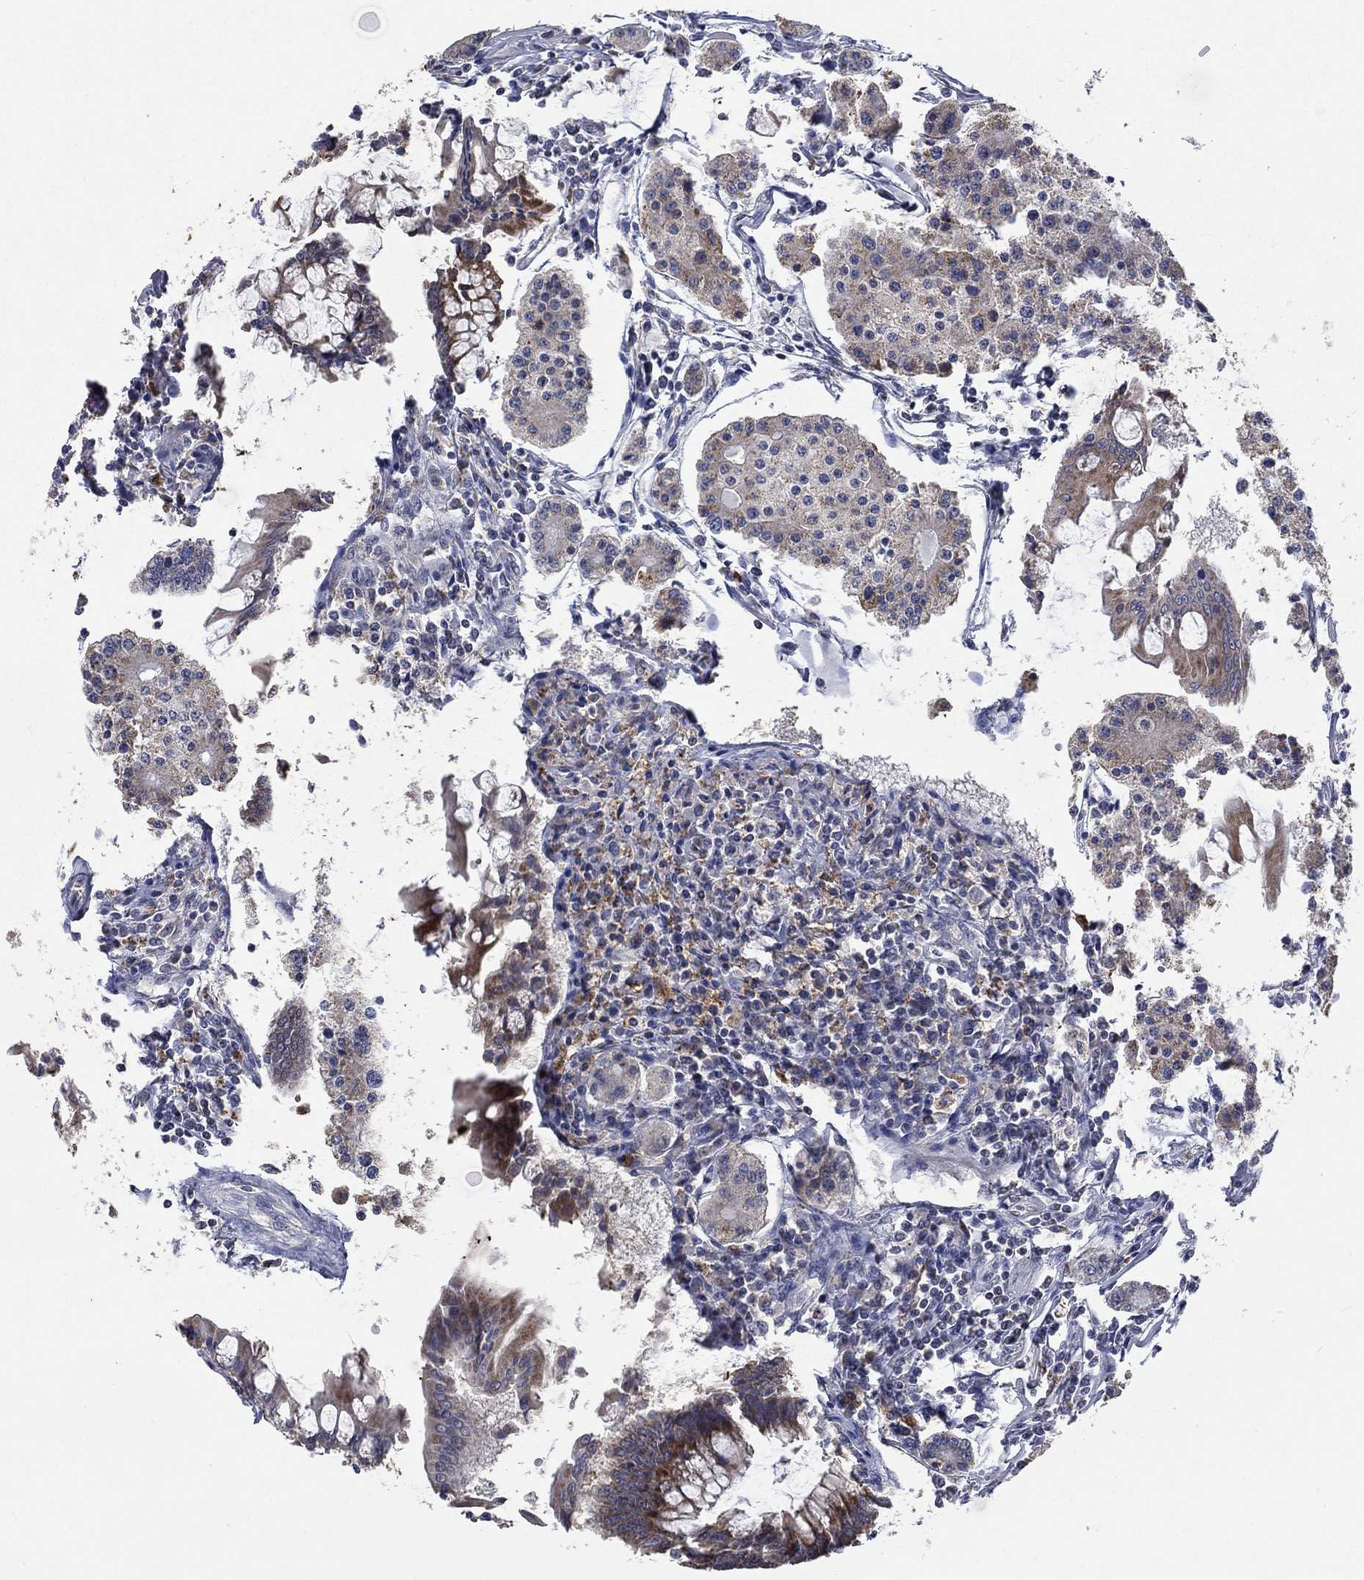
{"staining": {"intensity": "negative", "quantity": "none", "location": "none"}, "tissue": "carcinoid", "cell_type": "Tumor cells", "image_type": "cancer", "snomed": [{"axis": "morphology", "description": "Carcinoid, malignant, NOS"}, {"axis": "topography", "description": "Small intestine"}], "caption": "Micrograph shows no protein staining in tumor cells of malignant carcinoid tissue. (DAB (3,3'-diaminobenzidine) immunohistochemistry, high magnification).", "gene": "UGT8", "patient": {"sex": "female", "age": 65}}